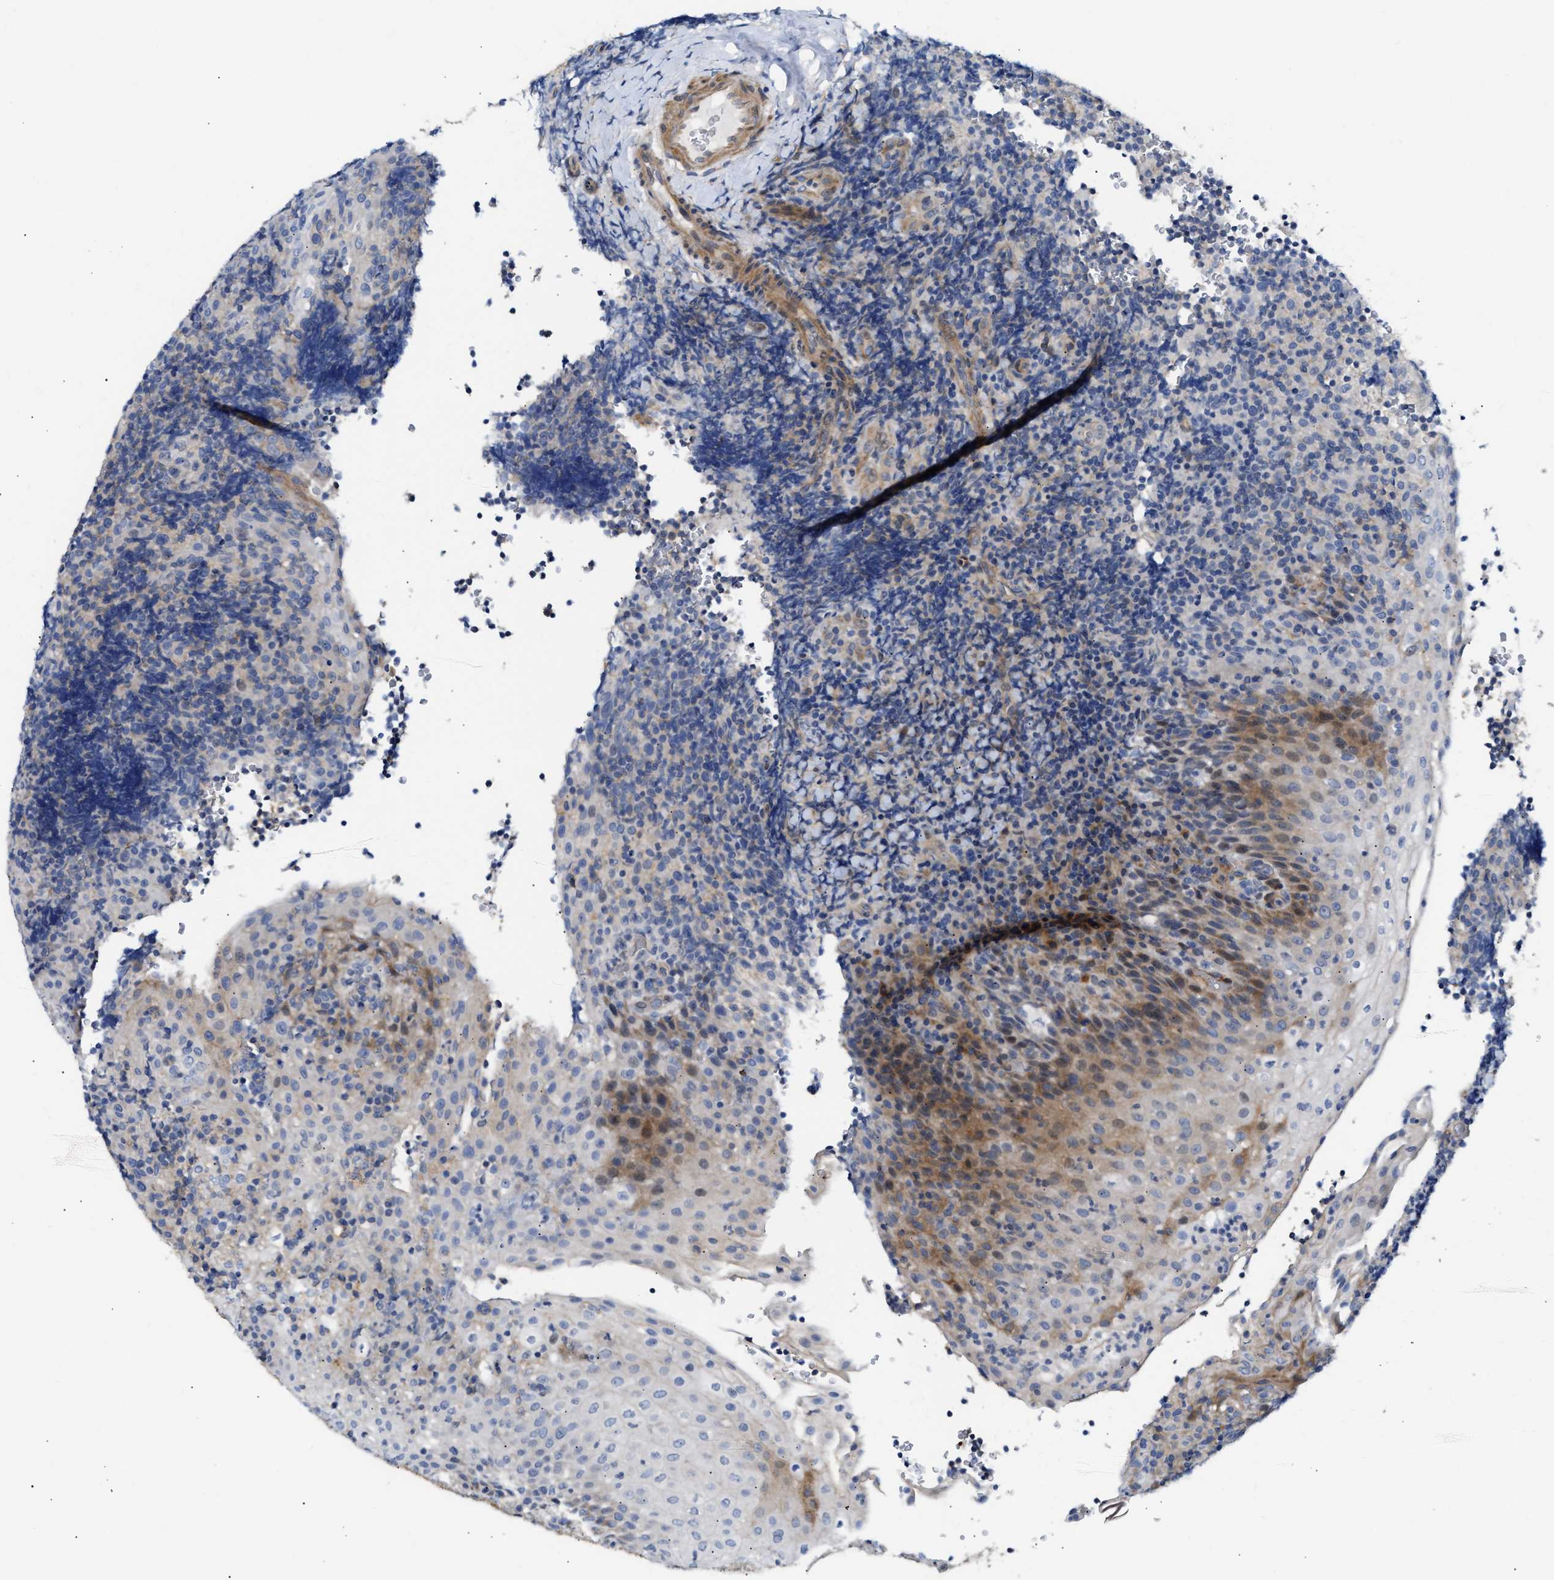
{"staining": {"intensity": "negative", "quantity": "none", "location": "none"}, "tissue": "lymphoma", "cell_type": "Tumor cells", "image_type": "cancer", "snomed": [{"axis": "morphology", "description": "Malignant lymphoma, non-Hodgkin's type, High grade"}, {"axis": "topography", "description": "Tonsil"}], "caption": "DAB immunohistochemical staining of human lymphoma displays no significant staining in tumor cells. (Brightfield microscopy of DAB (3,3'-diaminobenzidine) IHC at high magnification).", "gene": "FHL1", "patient": {"sex": "female", "age": 36}}